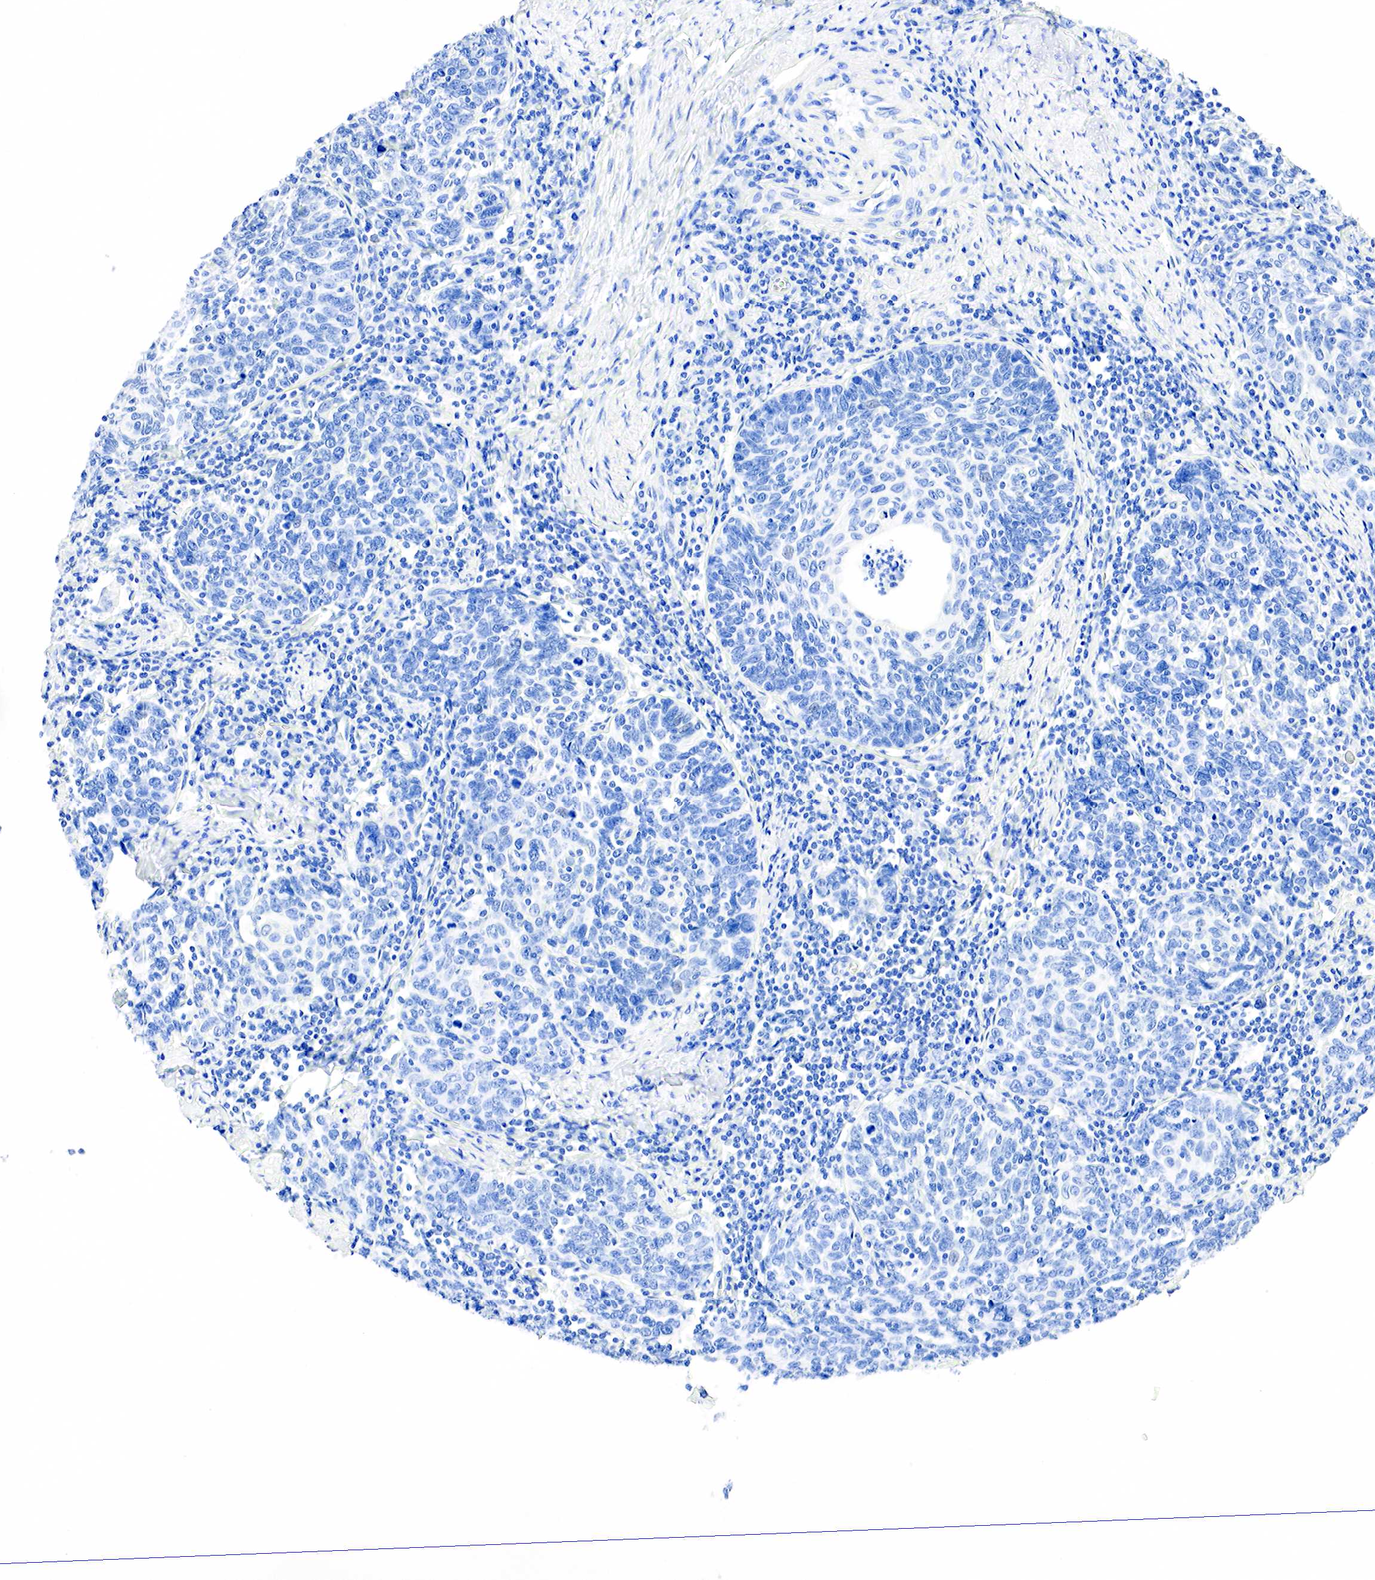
{"staining": {"intensity": "negative", "quantity": "none", "location": "none"}, "tissue": "cervical cancer", "cell_type": "Tumor cells", "image_type": "cancer", "snomed": [{"axis": "morphology", "description": "Squamous cell carcinoma, NOS"}, {"axis": "topography", "description": "Cervix"}], "caption": "Tumor cells are negative for brown protein staining in cervical squamous cell carcinoma. (Stains: DAB (3,3'-diaminobenzidine) immunohistochemistry with hematoxylin counter stain, Microscopy: brightfield microscopy at high magnification).", "gene": "PTH", "patient": {"sex": "female", "age": 41}}